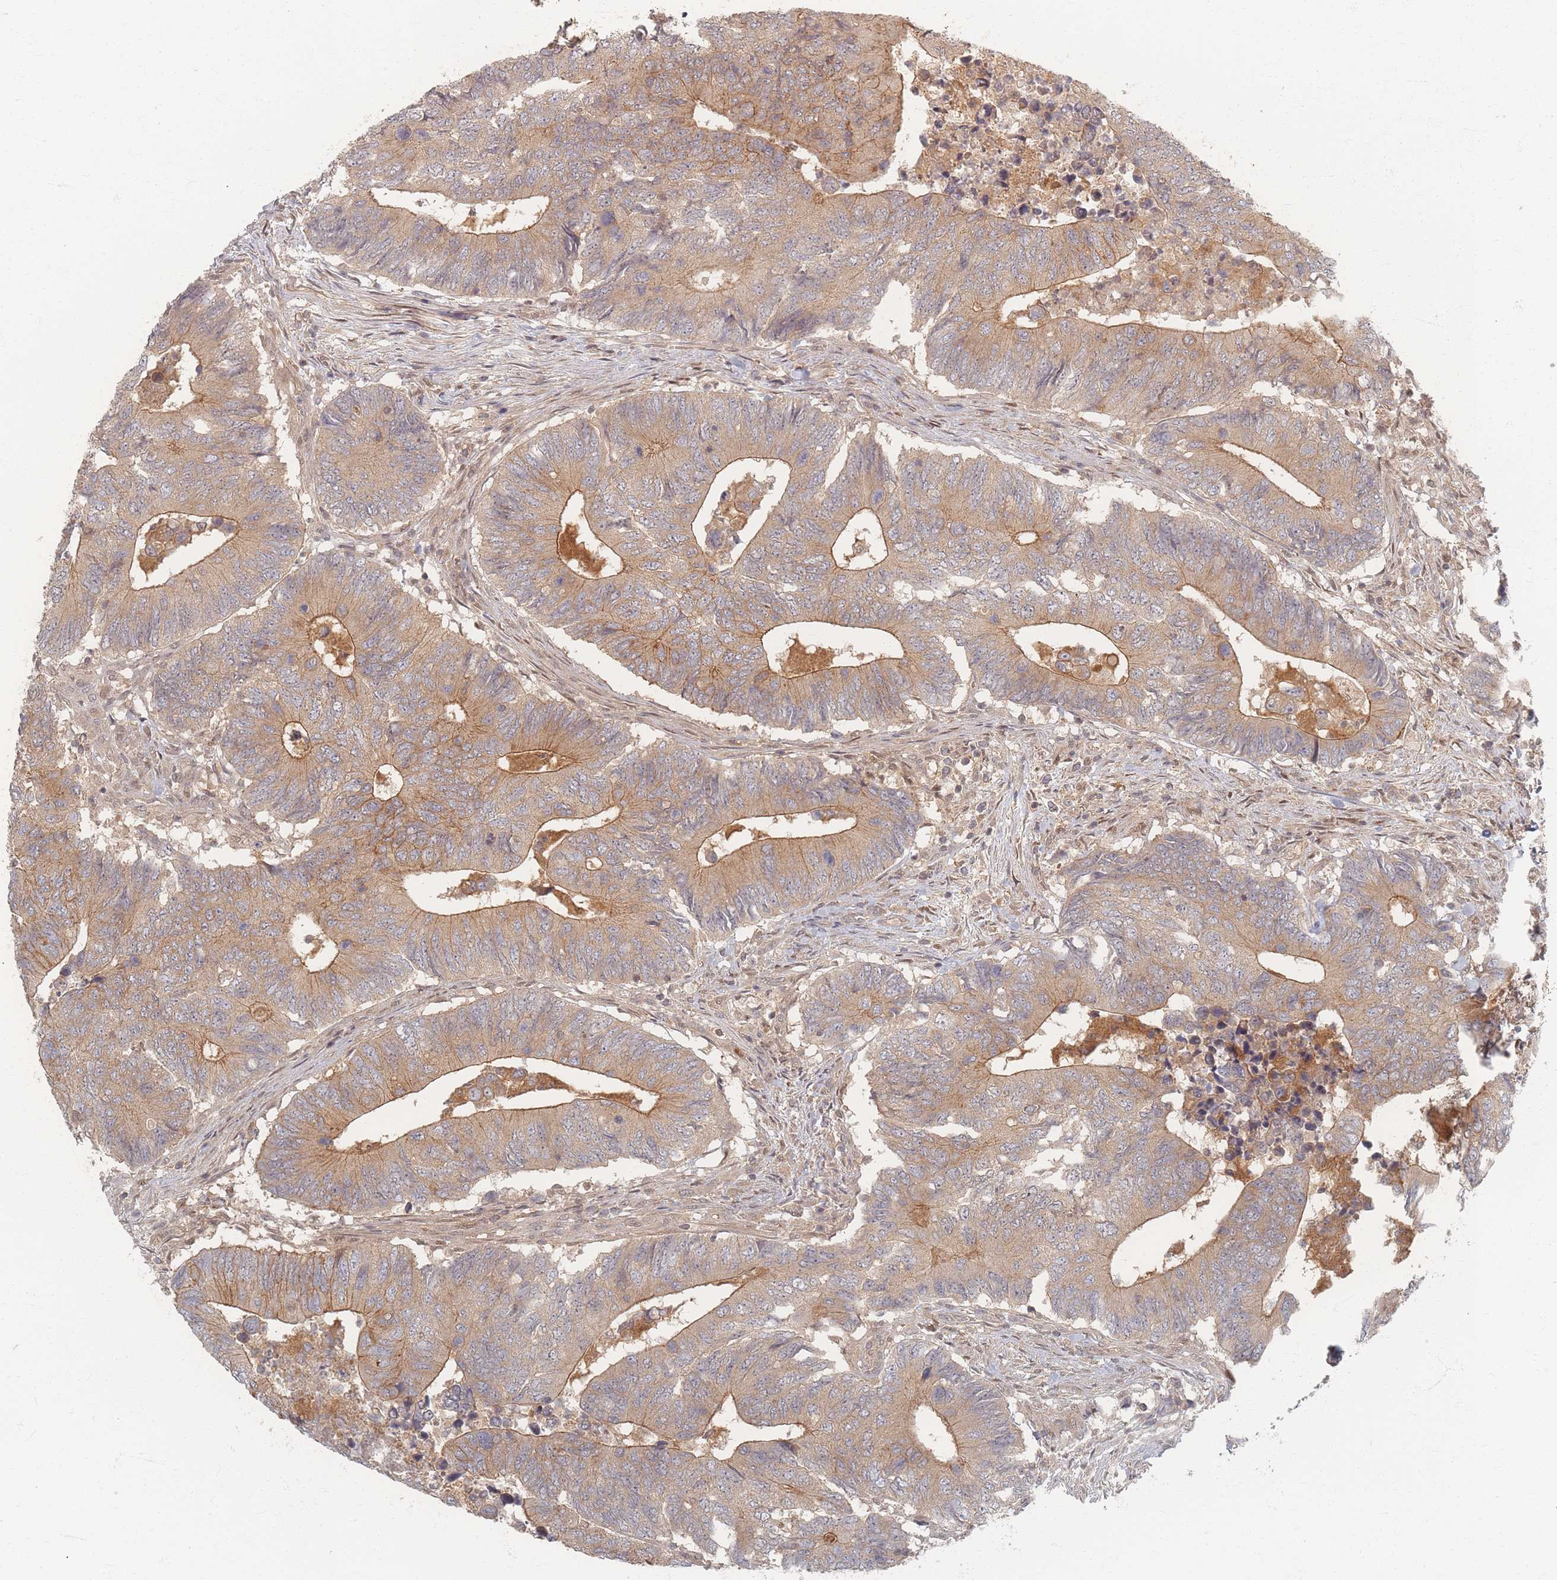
{"staining": {"intensity": "moderate", "quantity": "25%-75%", "location": "cytoplasmic/membranous"}, "tissue": "colorectal cancer", "cell_type": "Tumor cells", "image_type": "cancer", "snomed": [{"axis": "morphology", "description": "Adenocarcinoma, NOS"}, {"axis": "topography", "description": "Colon"}], "caption": "IHC (DAB) staining of colorectal cancer exhibits moderate cytoplasmic/membranous protein expression in about 25%-75% of tumor cells.", "gene": "PSMD9", "patient": {"sex": "male", "age": 87}}